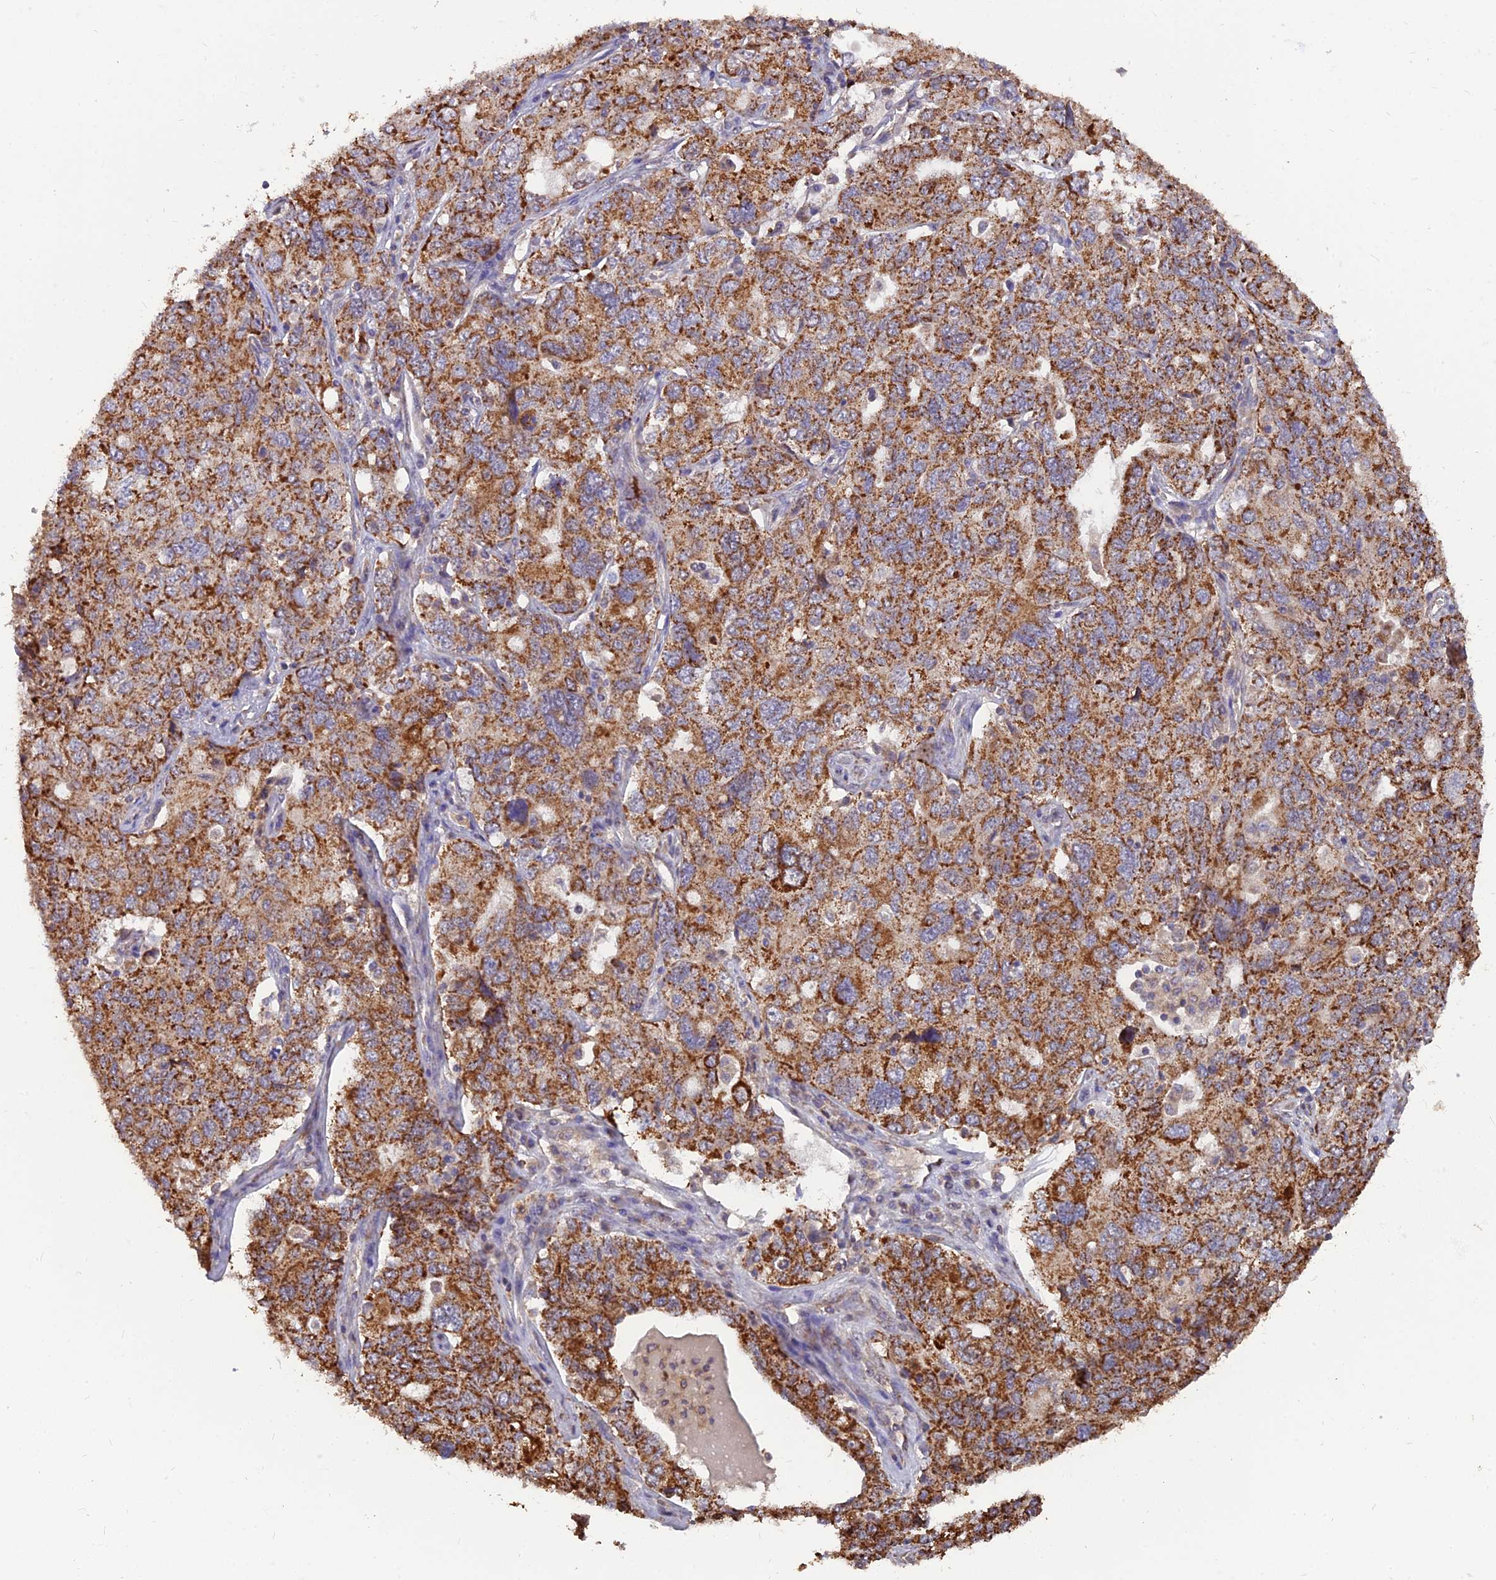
{"staining": {"intensity": "strong", "quantity": ">75%", "location": "cytoplasmic/membranous"}, "tissue": "ovarian cancer", "cell_type": "Tumor cells", "image_type": "cancer", "snomed": [{"axis": "morphology", "description": "Carcinoma, endometroid"}, {"axis": "topography", "description": "Ovary"}], "caption": "DAB (3,3'-diaminobenzidine) immunohistochemical staining of human ovarian endometroid carcinoma reveals strong cytoplasmic/membranous protein expression in approximately >75% of tumor cells. (DAB = brown stain, brightfield microscopy at high magnification).", "gene": "IFT22", "patient": {"sex": "female", "age": 62}}